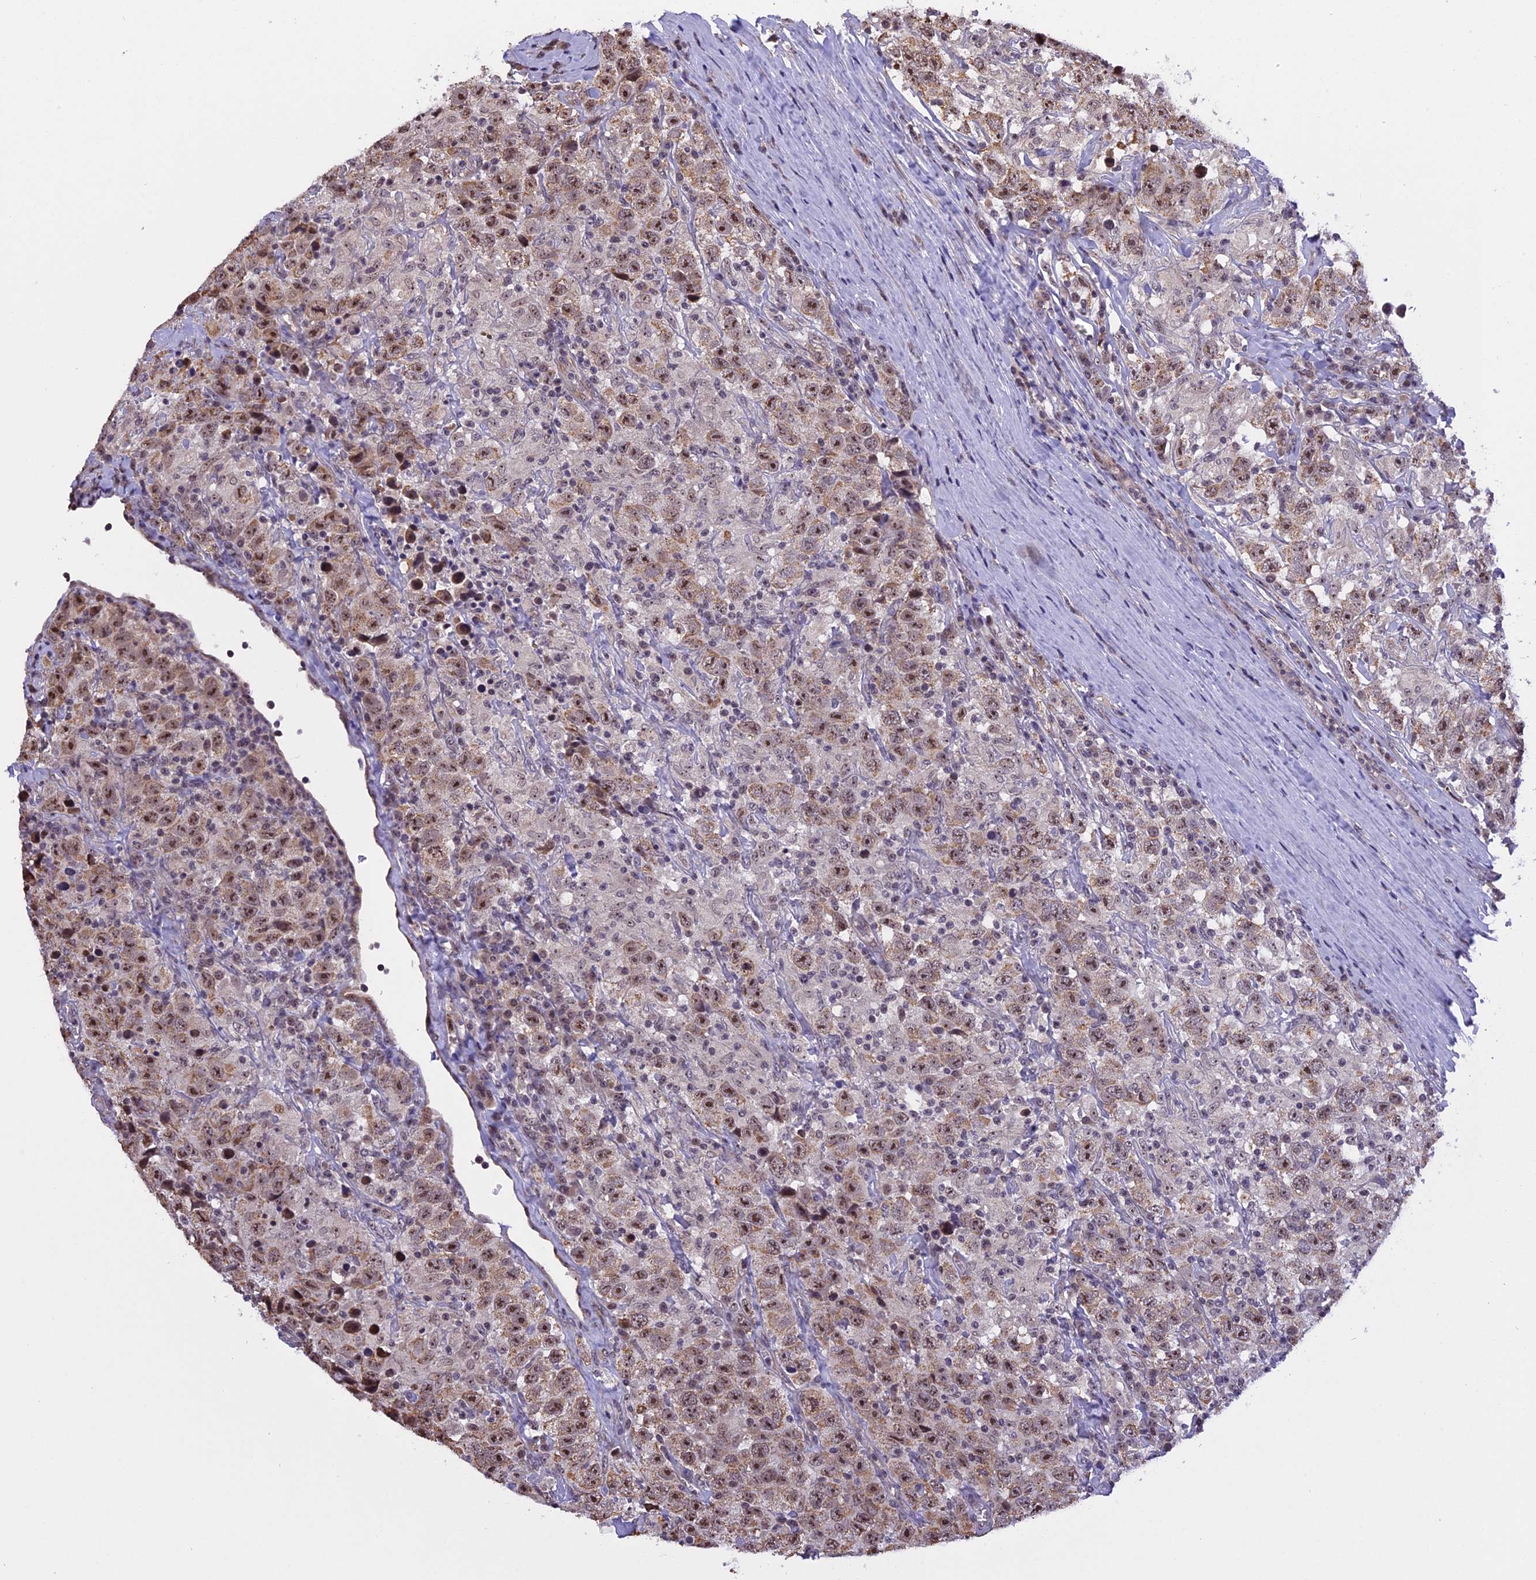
{"staining": {"intensity": "moderate", "quantity": "25%-75%", "location": "nuclear"}, "tissue": "testis cancer", "cell_type": "Tumor cells", "image_type": "cancer", "snomed": [{"axis": "morphology", "description": "Seminoma, NOS"}, {"axis": "topography", "description": "Testis"}], "caption": "Testis seminoma stained with IHC displays moderate nuclear positivity in about 25%-75% of tumor cells.", "gene": "MGA", "patient": {"sex": "male", "age": 41}}